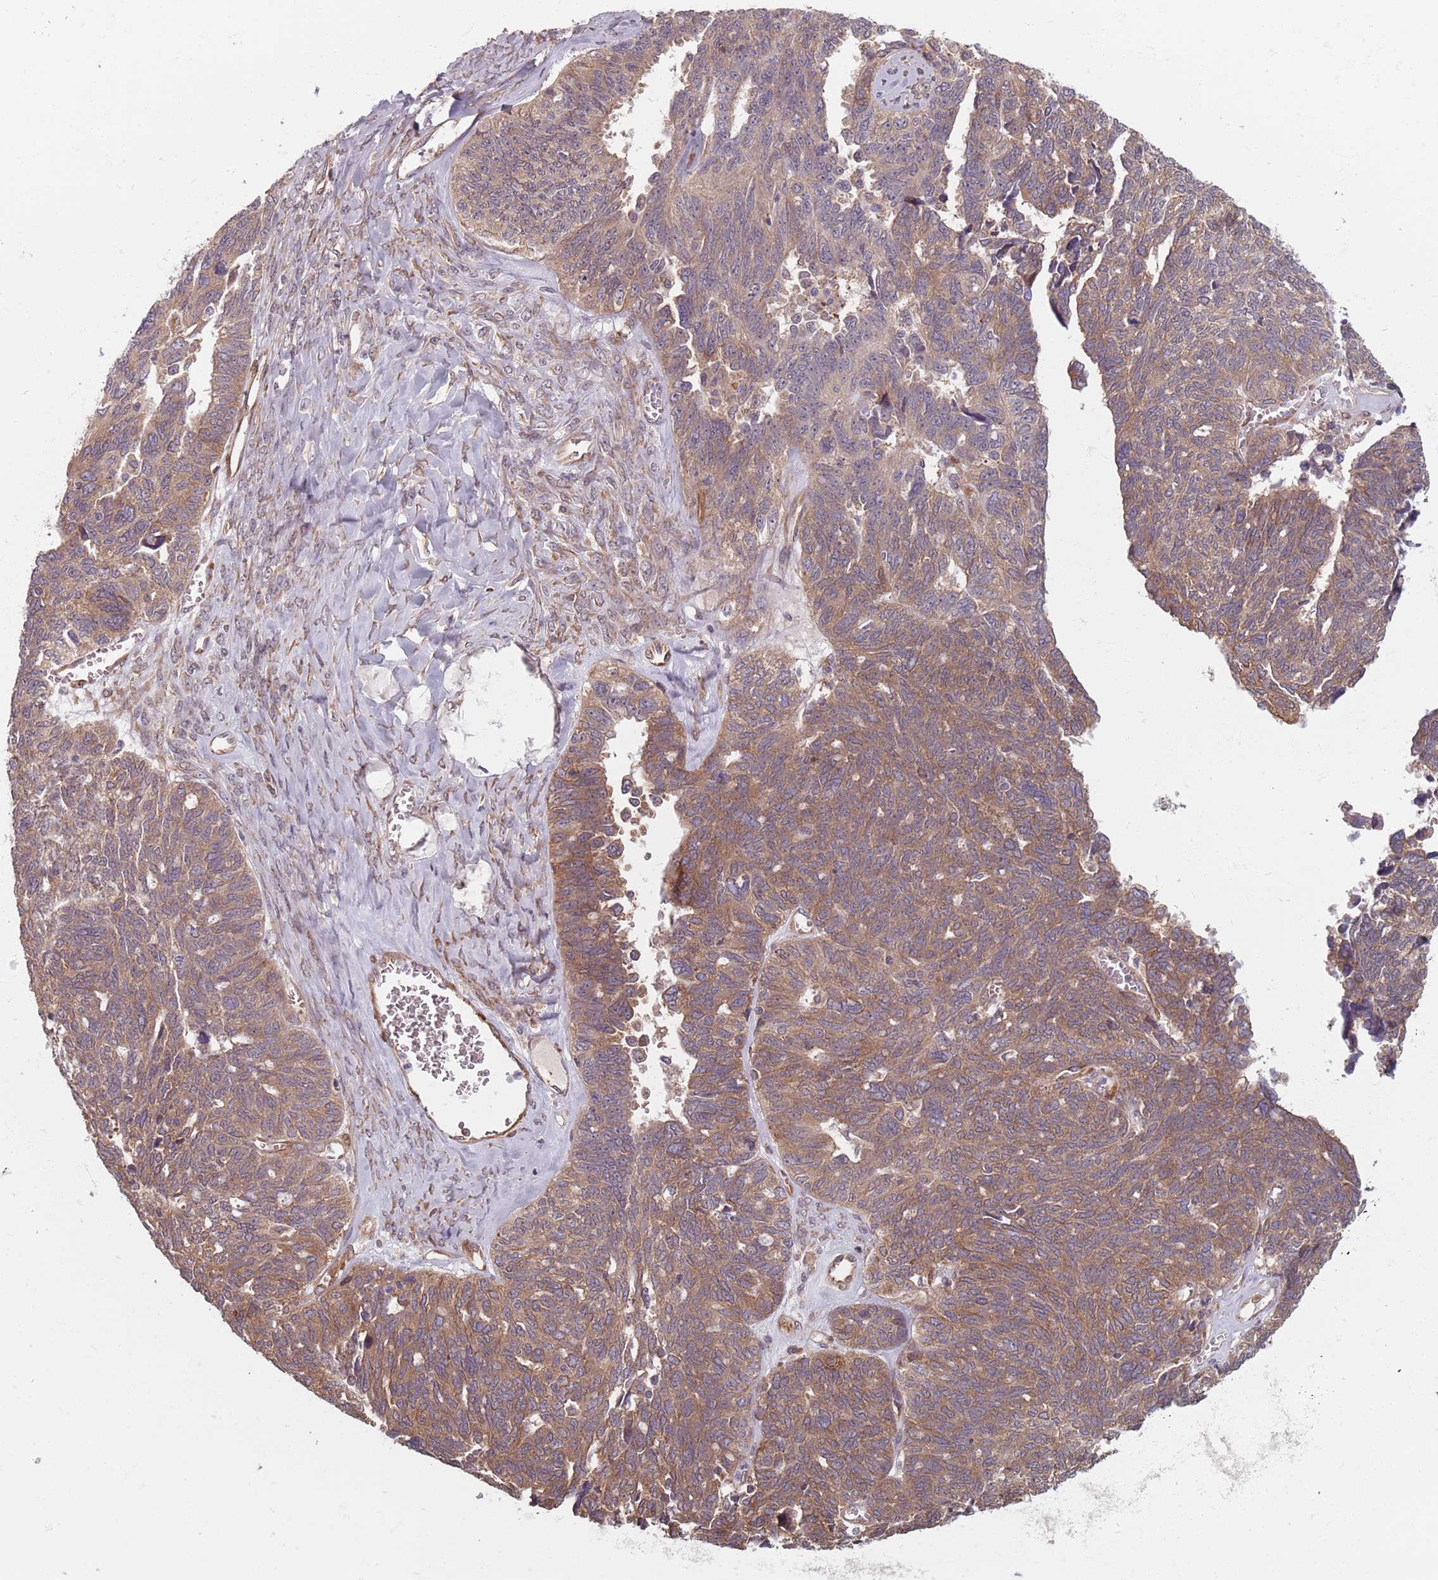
{"staining": {"intensity": "moderate", "quantity": ">75%", "location": "cytoplasmic/membranous"}, "tissue": "ovarian cancer", "cell_type": "Tumor cells", "image_type": "cancer", "snomed": [{"axis": "morphology", "description": "Cystadenocarcinoma, serous, NOS"}, {"axis": "topography", "description": "Ovary"}], "caption": "Protein expression by immunohistochemistry displays moderate cytoplasmic/membranous positivity in approximately >75% of tumor cells in ovarian serous cystadenocarcinoma. (IHC, brightfield microscopy, high magnification).", "gene": "NOTCH3", "patient": {"sex": "female", "age": 79}}